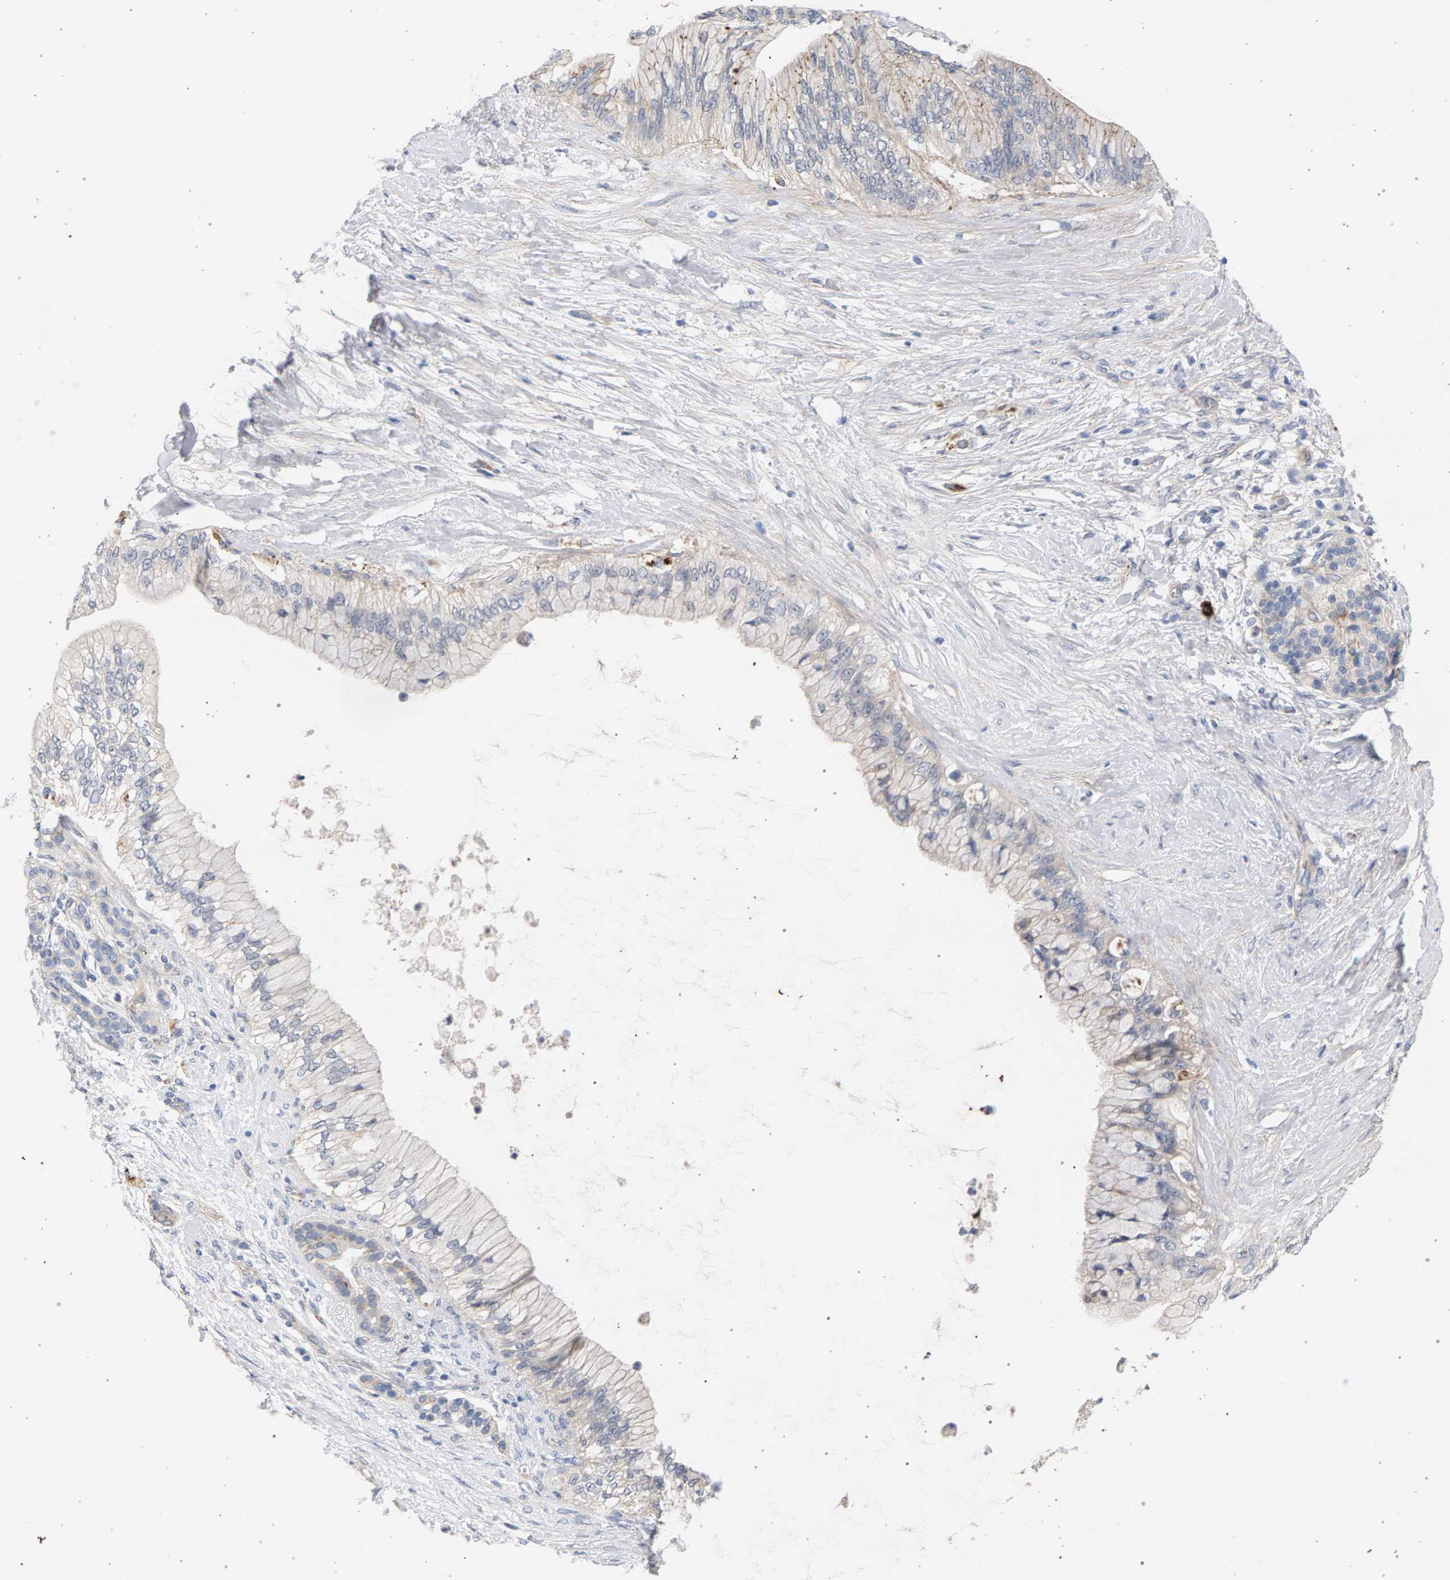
{"staining": {"intensity": "weak", "quantity": "<25%", "location": "cytoplasmic/membranous"}, "tissue": "pancreatic cancer", "cell_type": "Tumor cells", "image_type": "cancer", "snomed": [{"axis": "morphology", "description": "Adenocarcinoma, NOS"}, {"axis": "topography", "description": "Pancreas"}], "caption": "Protein analysis of adenocarcinoma (pancreatic) demonstrates no significant staining in tumor cells.", "gene": "MAMDC2", "patient": {"sex": "male", "age": 59}}